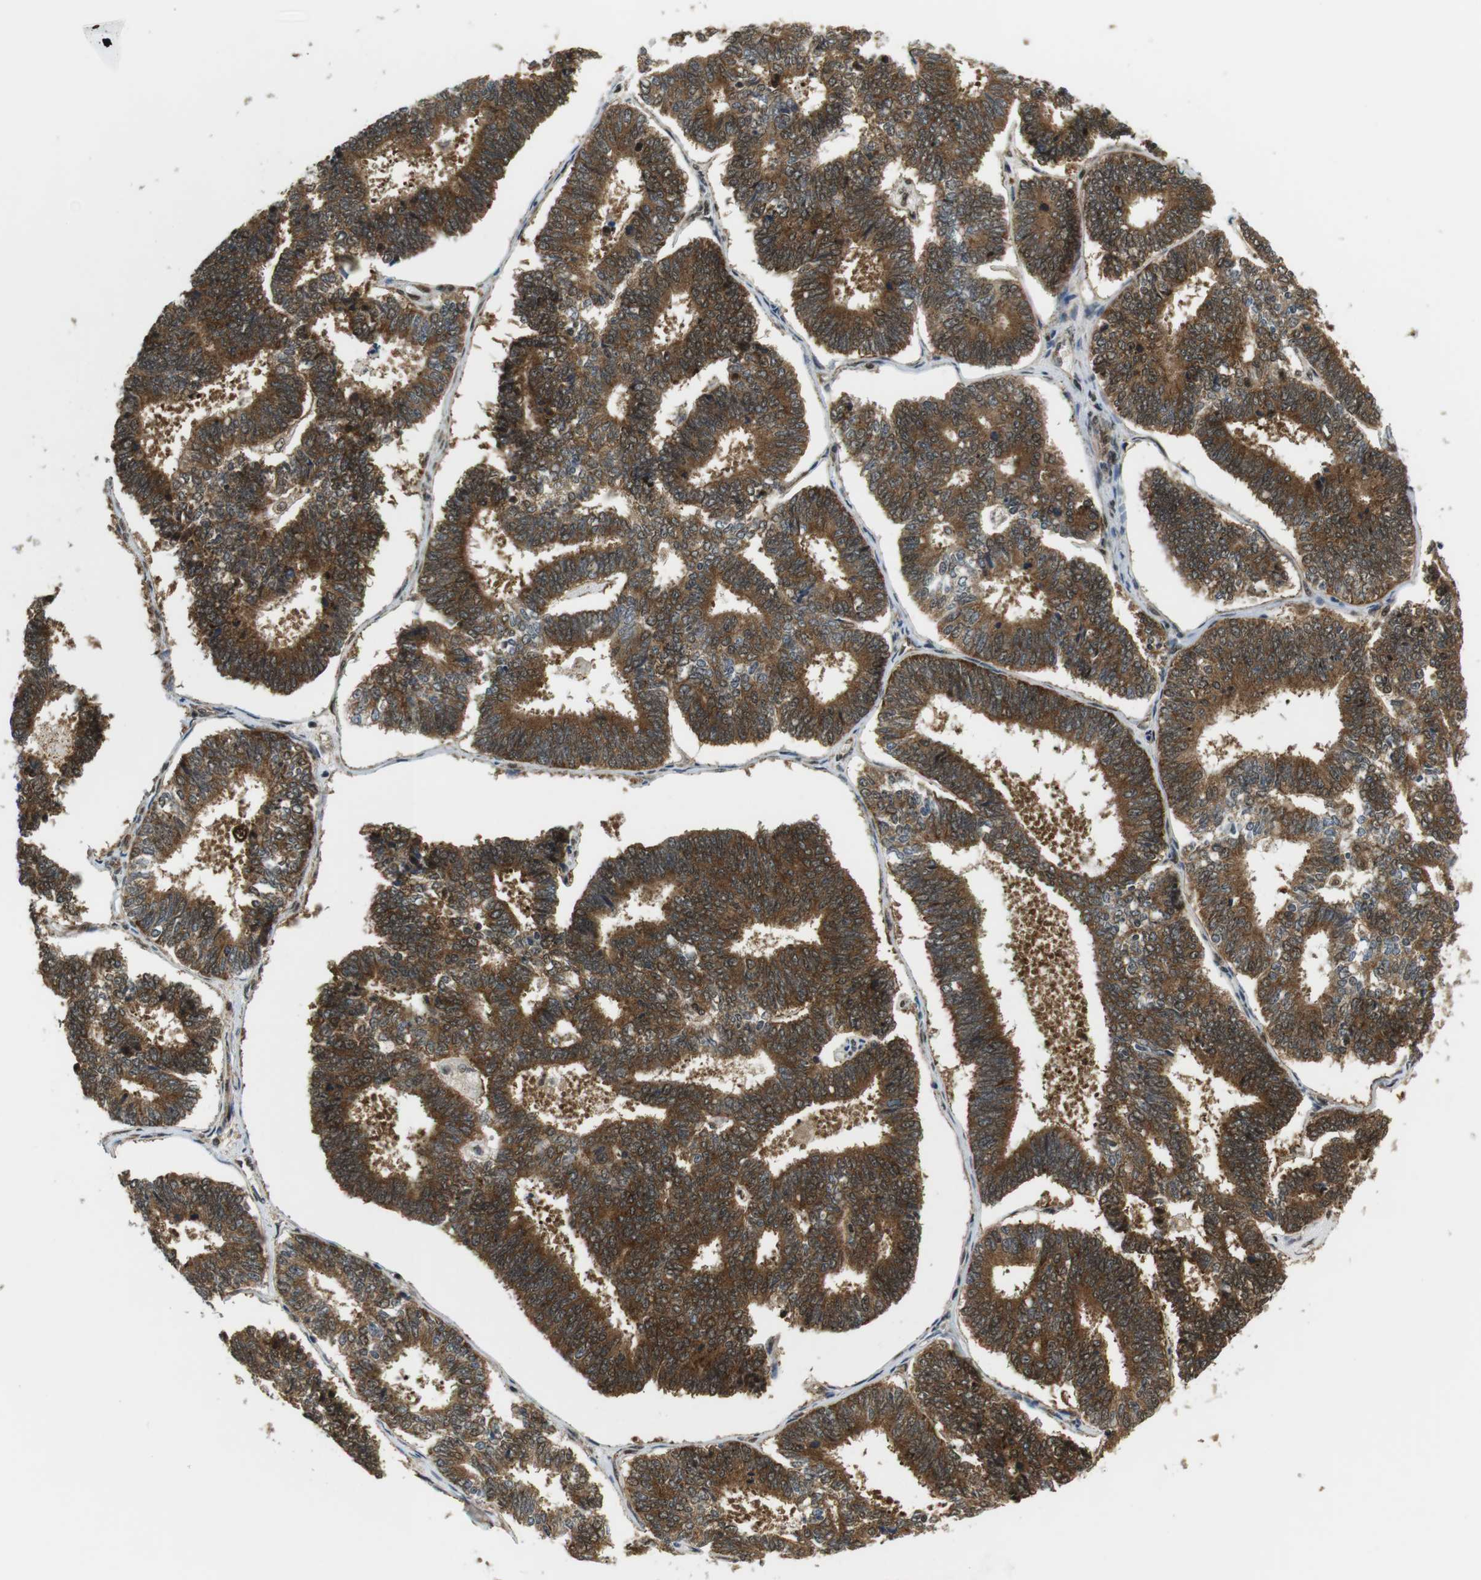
{"staining": {"intensity": "strong", "quantity": ">75%", "location": "cytoplasmic/membranous"}, "tissue": "endometrial cancer", "cell_type": "Tumor cells", "image_type": "cancer", "snomed": [{"axis": "morphology", "description": "Adenocarcinoma, NOS"}, {"axis": "topography", "description": "Endometrium"}], "caption": "Protein analysis of endometrial cancer tissue demonstrates strong cytoplasmic/membranous positivity in approximately >75% of tumor cells.", "gene": "CSNK2B", "patient": {"sex": "female", "age": 70}}